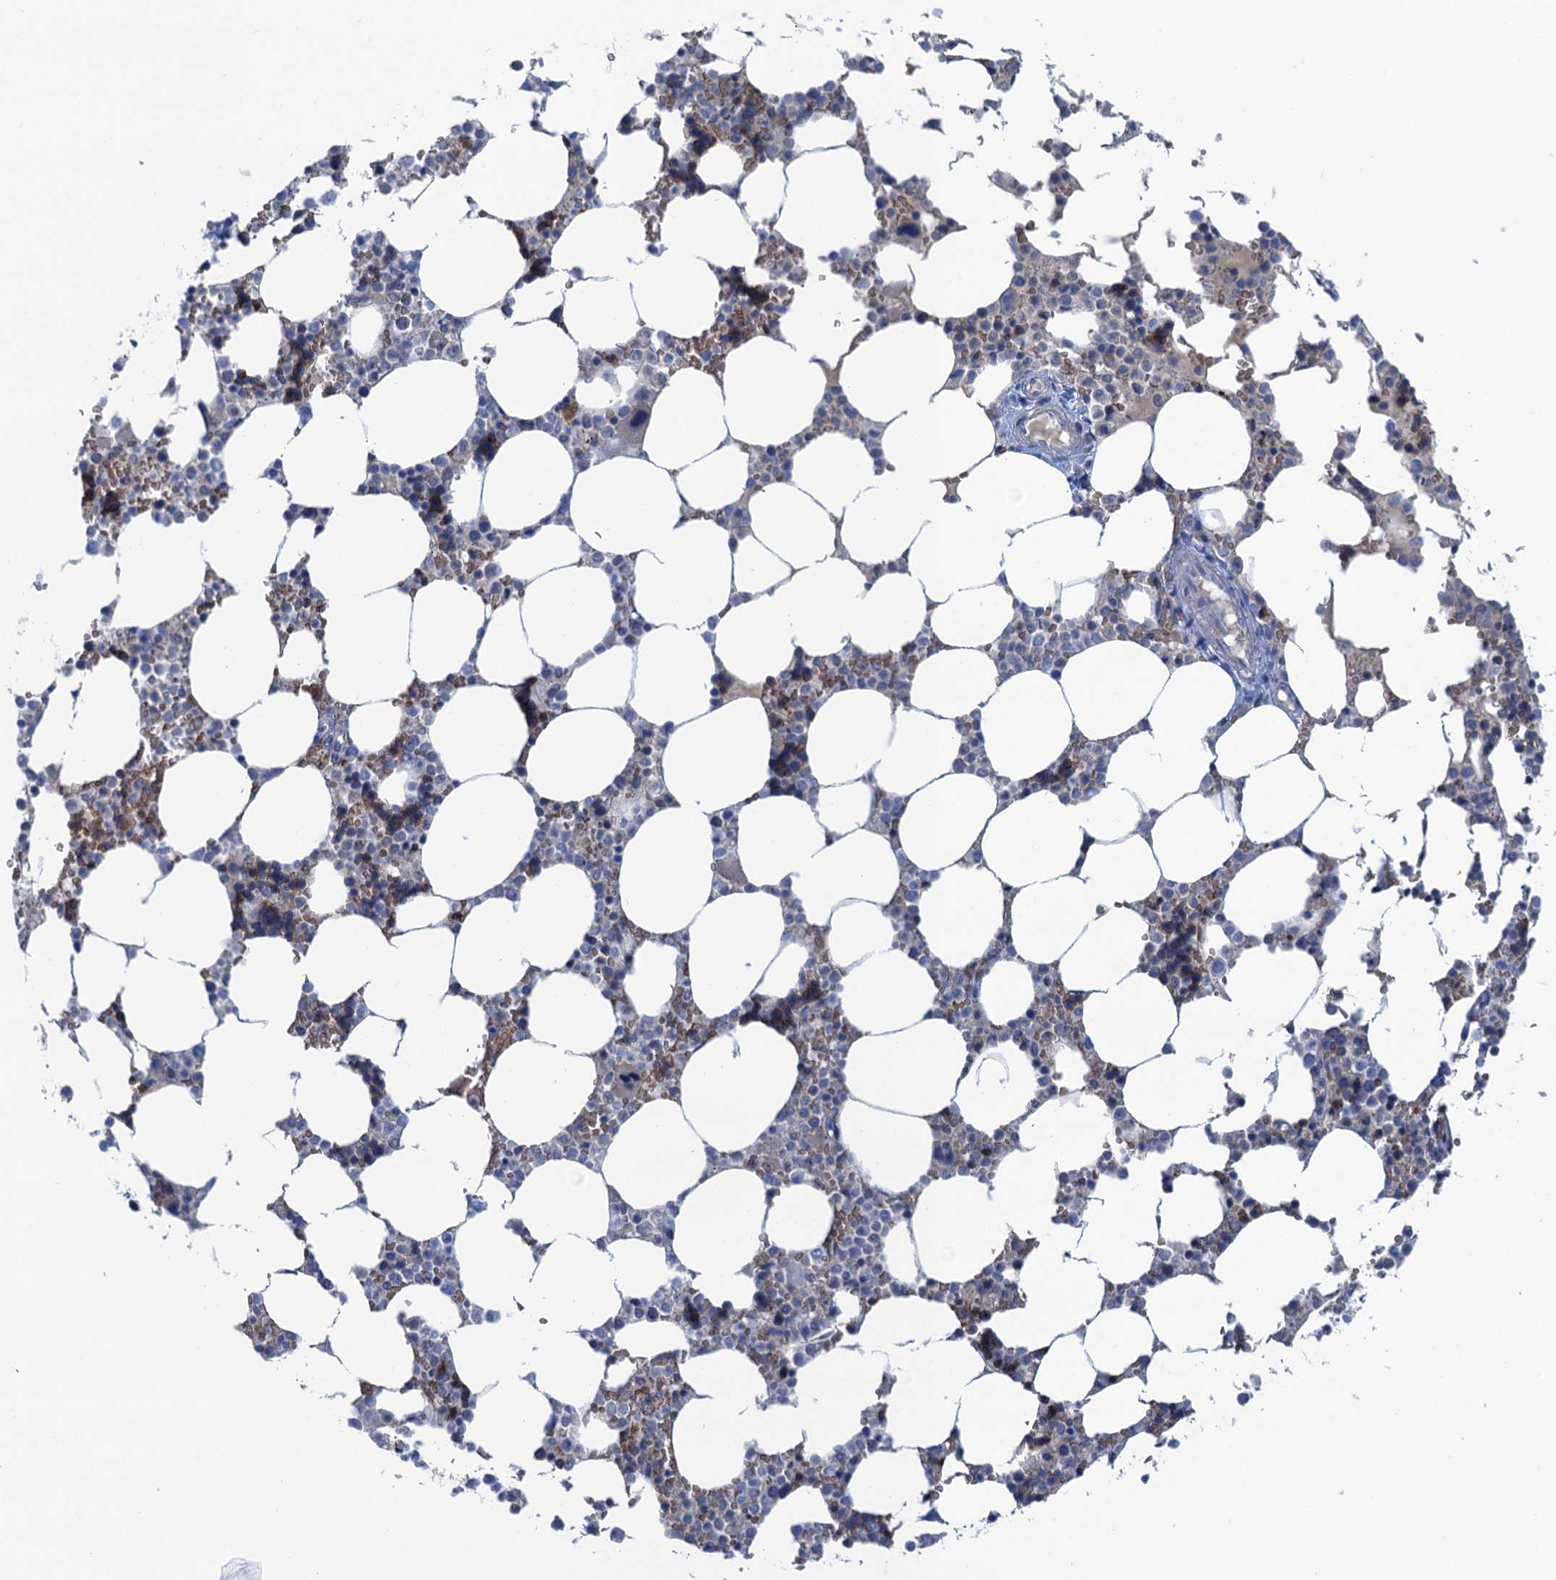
{"staining": {"intensity": "moderate", "quantity": "<25%", "location": "cytoplasmic/membranous"}, "tissue": "bone marrow", "cell_type": "Hematopoietic cells", "image_type": "normal", "snomed": [{"axis": "morphology", "description": "Normal tissue, NOS"}, {"axis": "topography", "description": "Bone marrow"}], "caption": "Immunohistochemistry (IHC) image of unremarkable human bone marrow stained for a protein (brown), which displays low levels of moderate cytoplasmic/membranous positivity in approximately <25% of hematopoietic cells.", "gene": "MYADML2", "patient": {"sex": "male", "age": 64}}